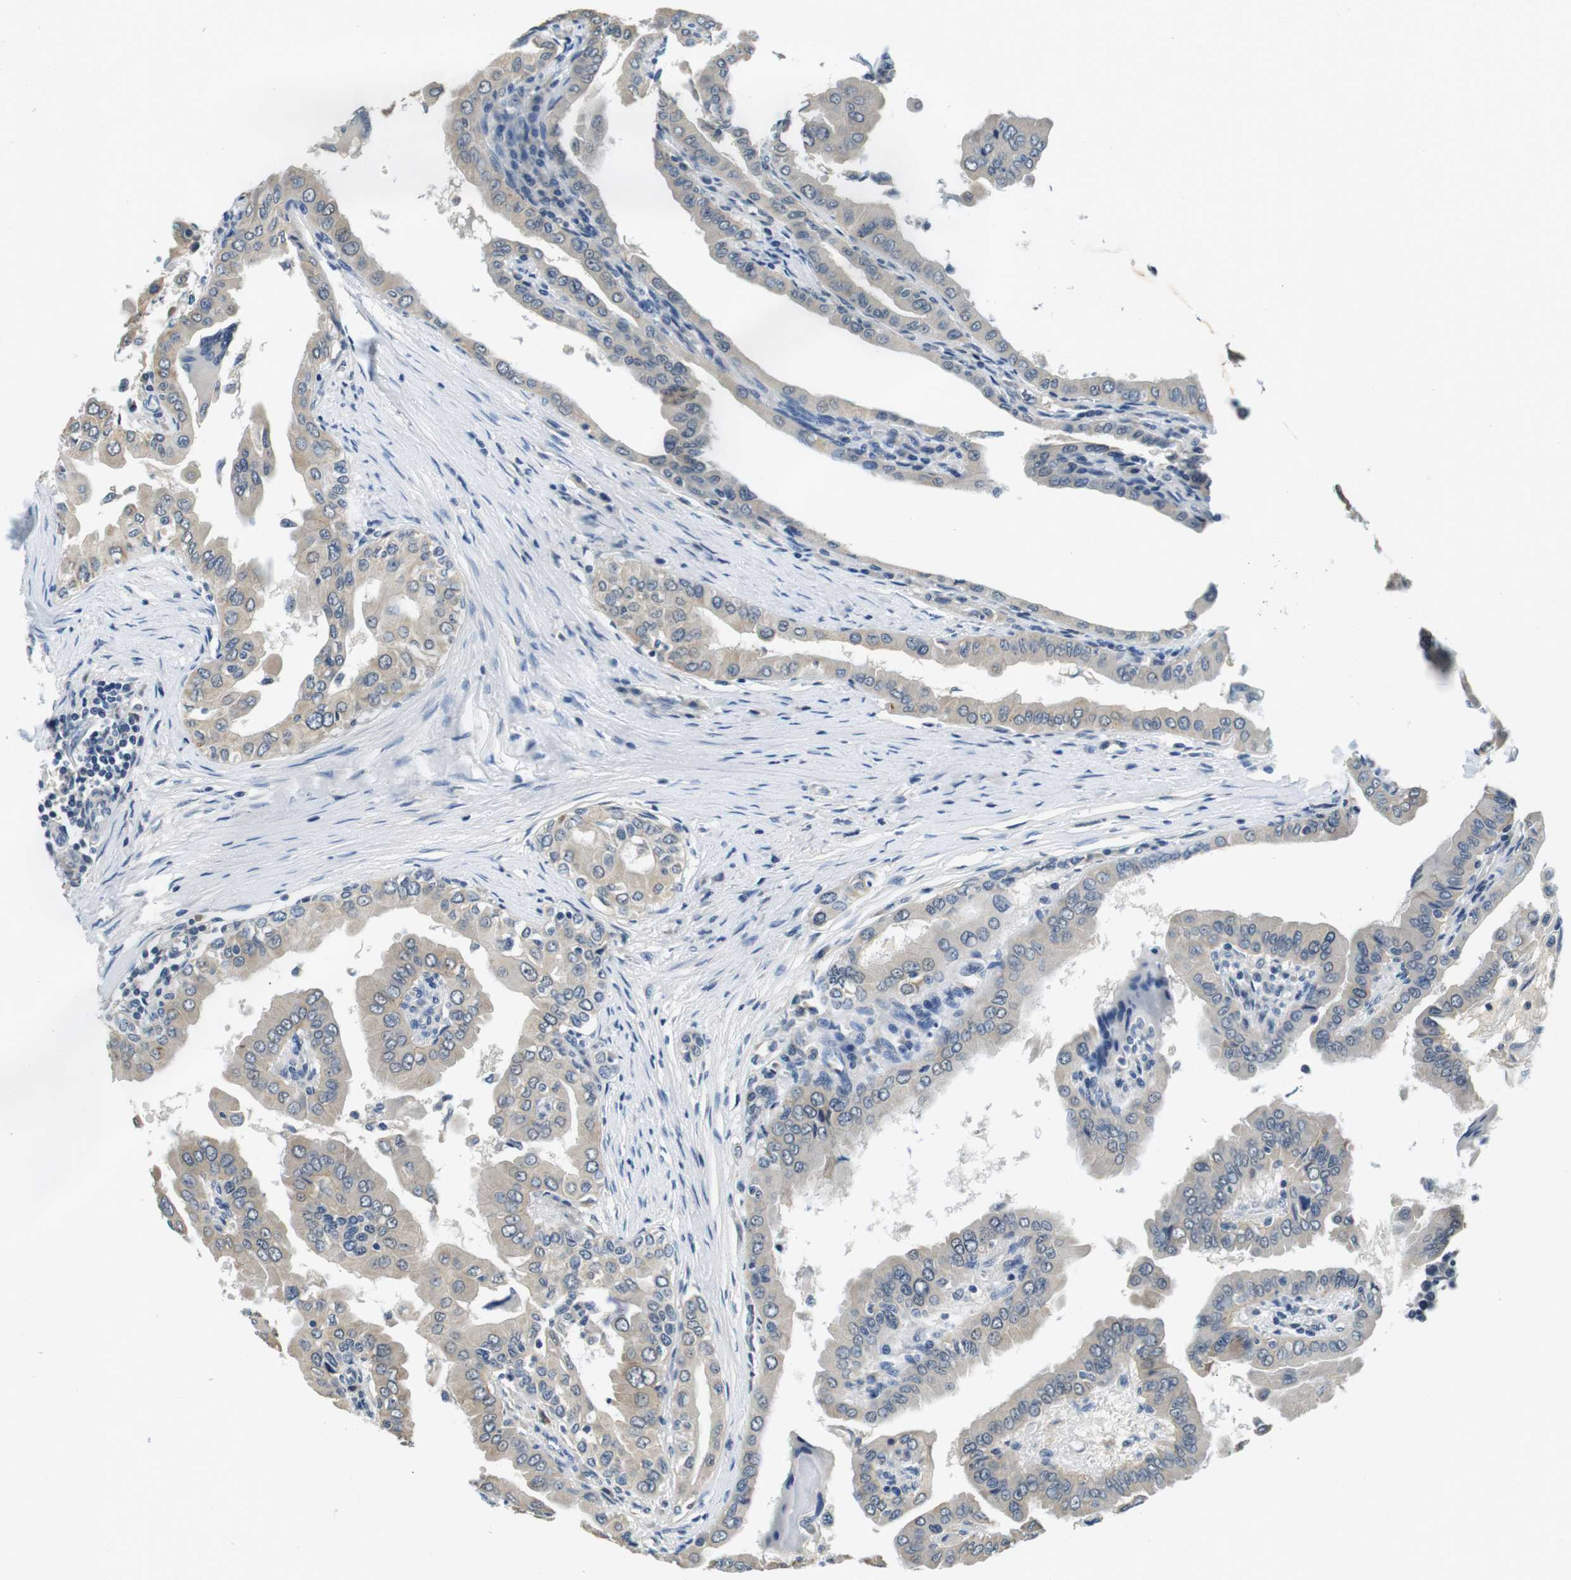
{"staining": {"intensity": "weak", "quantity": ">75%", "location": "cytoplasmic/membranous"}, "tissue": "thyroid cancer", "cell_type": "Tumor cells", "image_type": "cancer", "snomed": [{"axis": "morphology", "description": "Papillary adenocarcinoma, NOS"}, {"axis": "topography", "description": "Thyroid gland"}], "caption": "Human papillary adenocarcinoma (thyroid) stained with a brown dye demonstrates weak cytoplasmic/membranous positive positivity in about >75% of tumor cells.", "gene": "DTNA", "patient": {"sex": "male", "age": 33}}